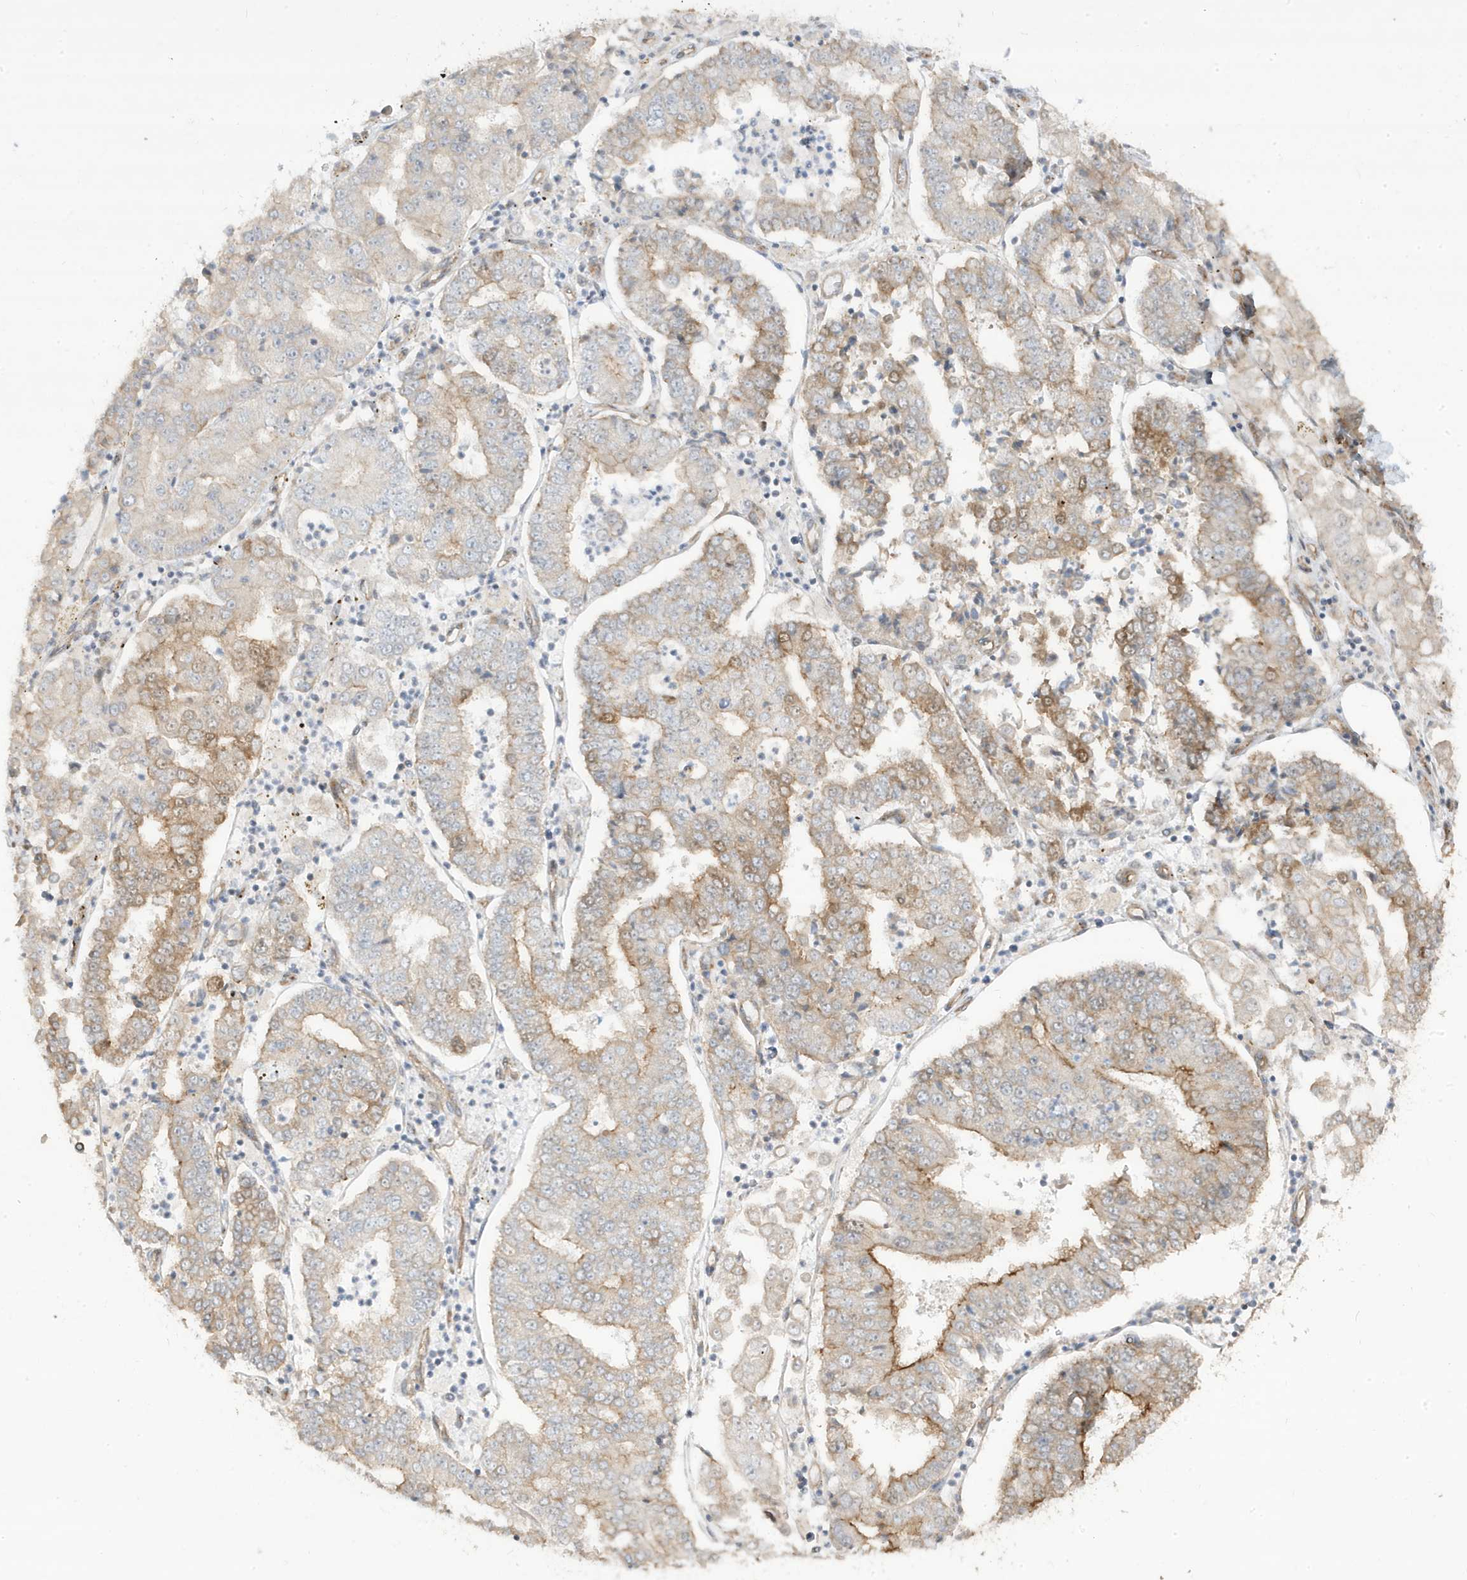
{"staining": {"intensity": "moderate", "quantity": "25%-75%", "location": "cytoplasmic/membranous"}, "tissue": "stomach cancer", "cell_type": "Tumor cells", "image_type": "cancer", "snomed": [{"axis": "morphology", "description": "Adenocarcinoma, NOS"}, {"axis": "topography", "description": "Stomach"}], "caption": "High-magnification brightfield microscopy of stomach adenocarcinoma stained with DAB (3,3'-diaminobenzidine) (brown) and counterstained with hematoxylin (blue). tumor cells exhibit moderate cytoplasmic/membranous expression is identified in approximately25%-75% of cells.", "gene": "DNAJC12", "patient": {"sex": "male", "age": 76}}